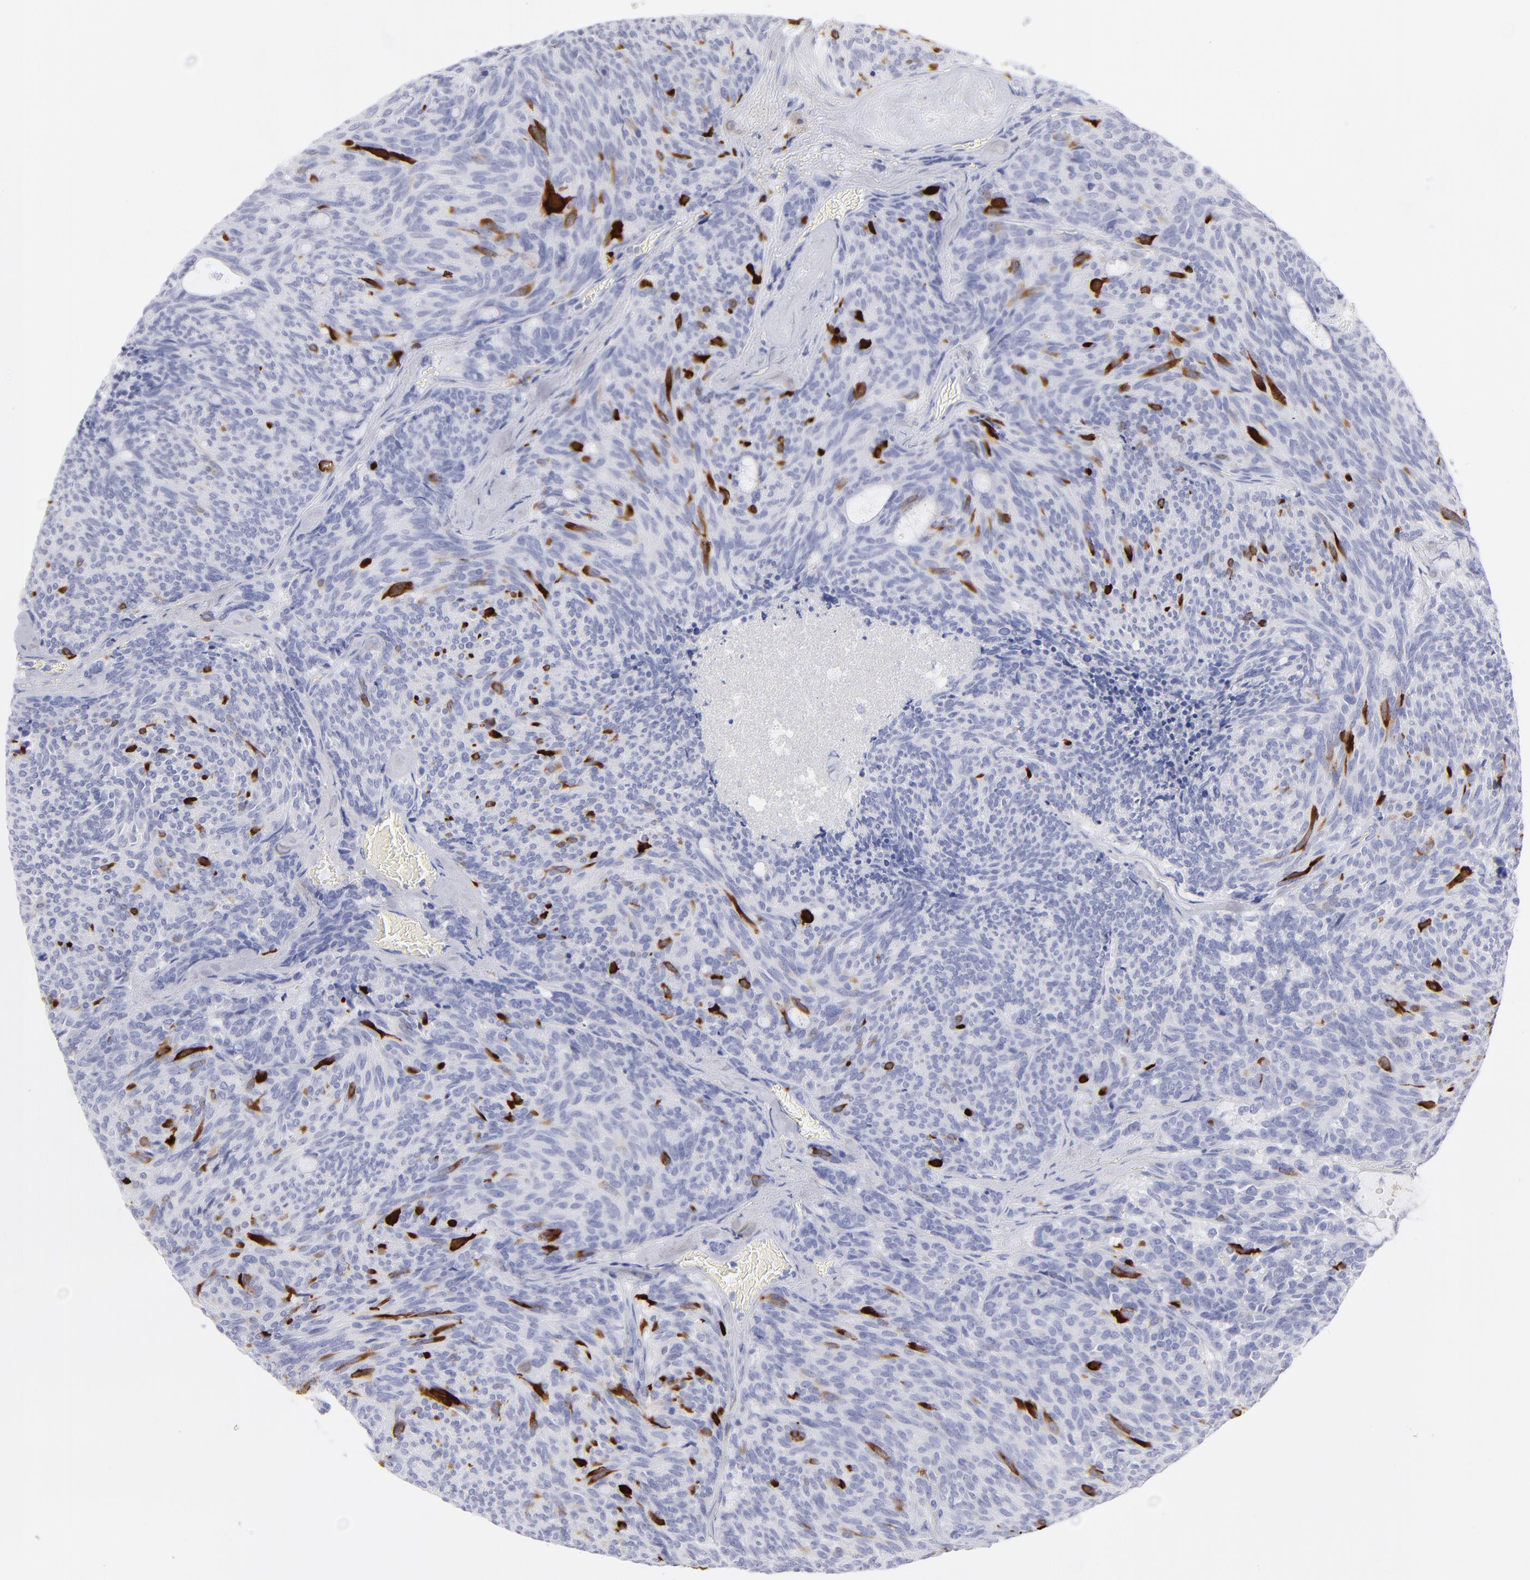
{"staining": {"intensity": "strong", "quantity": "<25%", "location": "cytoplasmic/membranous"}, "tissue": "carcinoid", "cell_type": "Tumor cells", "image_type": "cancer", "snomed": [{"axis": "morphology", "description": "Carcinoid, malignant, NOS"}, {"axis": "topography", "description": "Pancreas"}], "caption": "A micrograph of carcinoid stained for a protein shows strong cytoplasmic/membranous brown staining in tumor cells. Ihc stains the protein in brown and the nuclei are stained blue.", "gene": "CCNB1", "patient": {"sex": "female", "age": 54}}